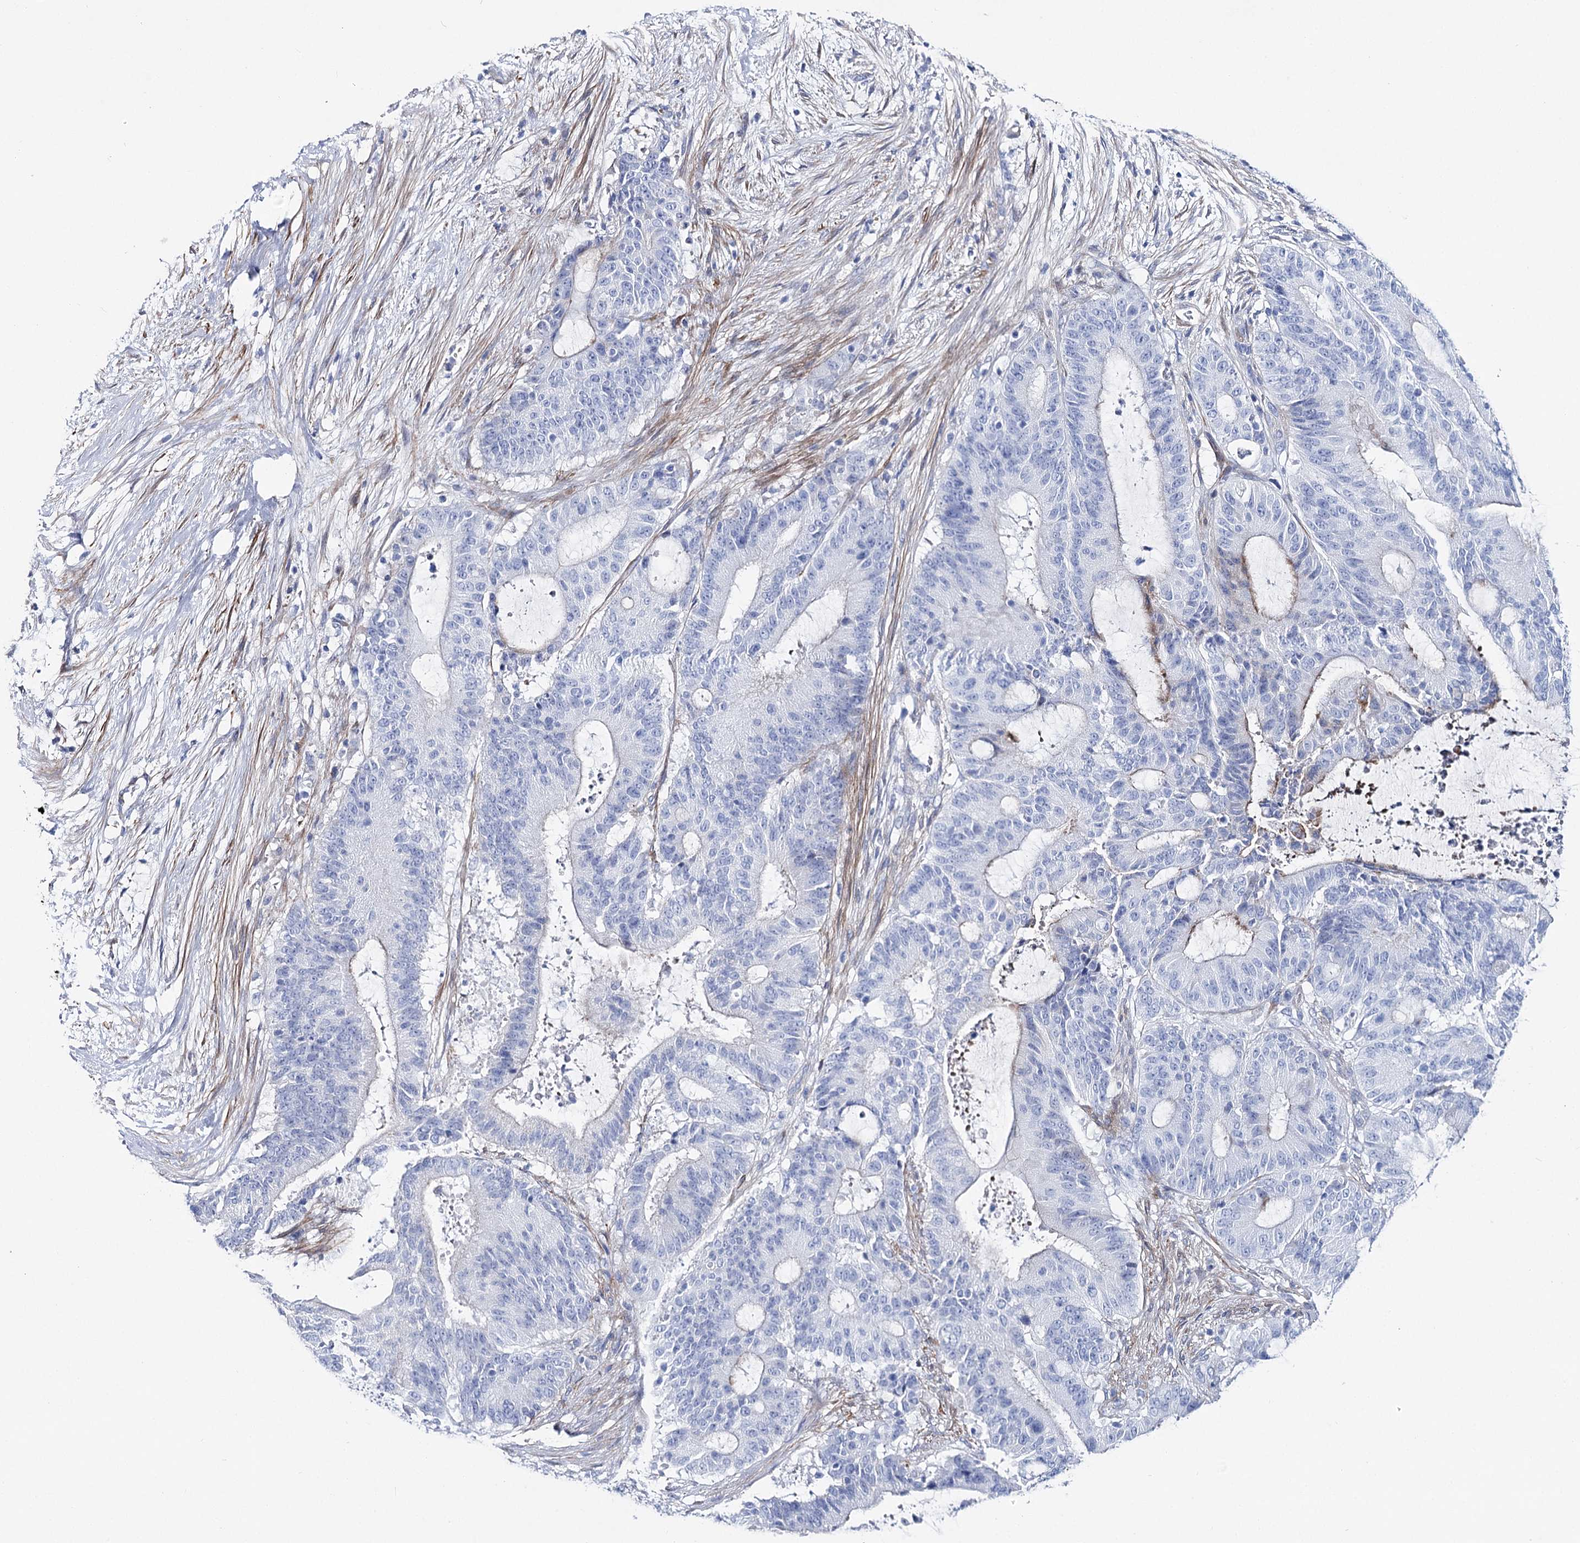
{"staining": {"intensity": "negative", "quantity": "none", "location": "none"}, "tissue": "liver cancer", "cell_type": "Tumor cells", "image_type": "cancer", "snomed": [{"axis": "morphology", "description": "Normal tissue, NOS"}, {"axis": "morphology", "description": "Cholangiocarcinoma"}, {"axis": "topography", "description": "Liver"}, {"axis": "topography", "description": "Peripheral nerve tissue"}], "caption": "This is an immunohistochemistry image of cholangiocarcinoma (liver). There is no expression in tumor cells.", "gene": "ANKRD23", "patient": {"sex": "female", "age": 73}}